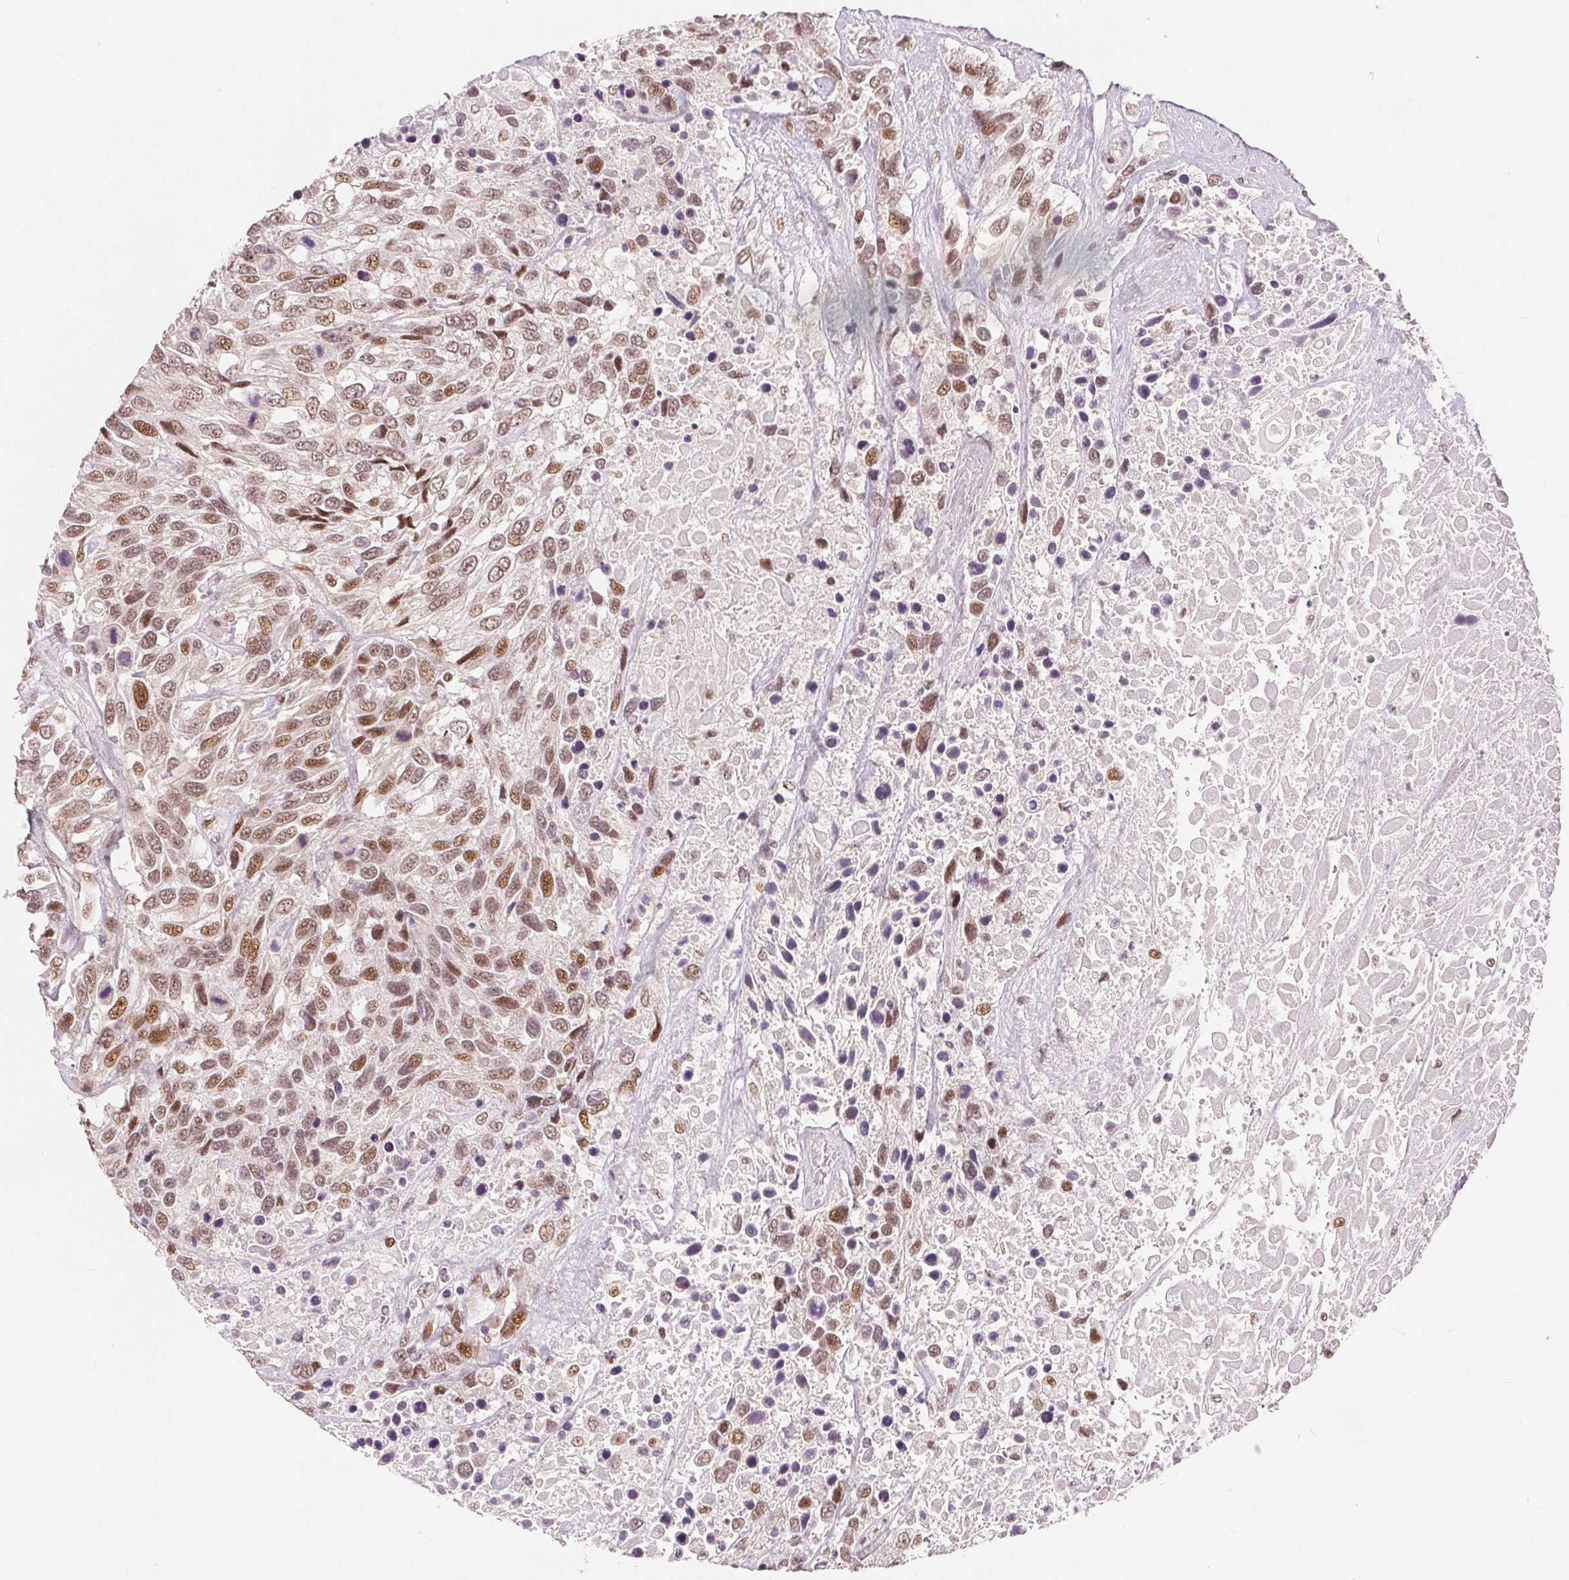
{"staining": {"intensity": "moderate", "quantity": ">75%", "location": "nuclear"}, "tissue": "urothelial cancer", "cell_type": "Tumor cells", "image_type": "cancer", "snomed": [{"axis": "morphology", "description": "Urothelial carcinoma, High grade"}, {"axis": "topography", "description": "Urinary bladder"}], "caption": "DAB immunohistochemical staining of urothelial cancer demonstrates moderate nuclear protein staining in approximately >75% of tumor cells.", "gene": "ZNF703", "patient": {"sex": "female", "age": 70}}